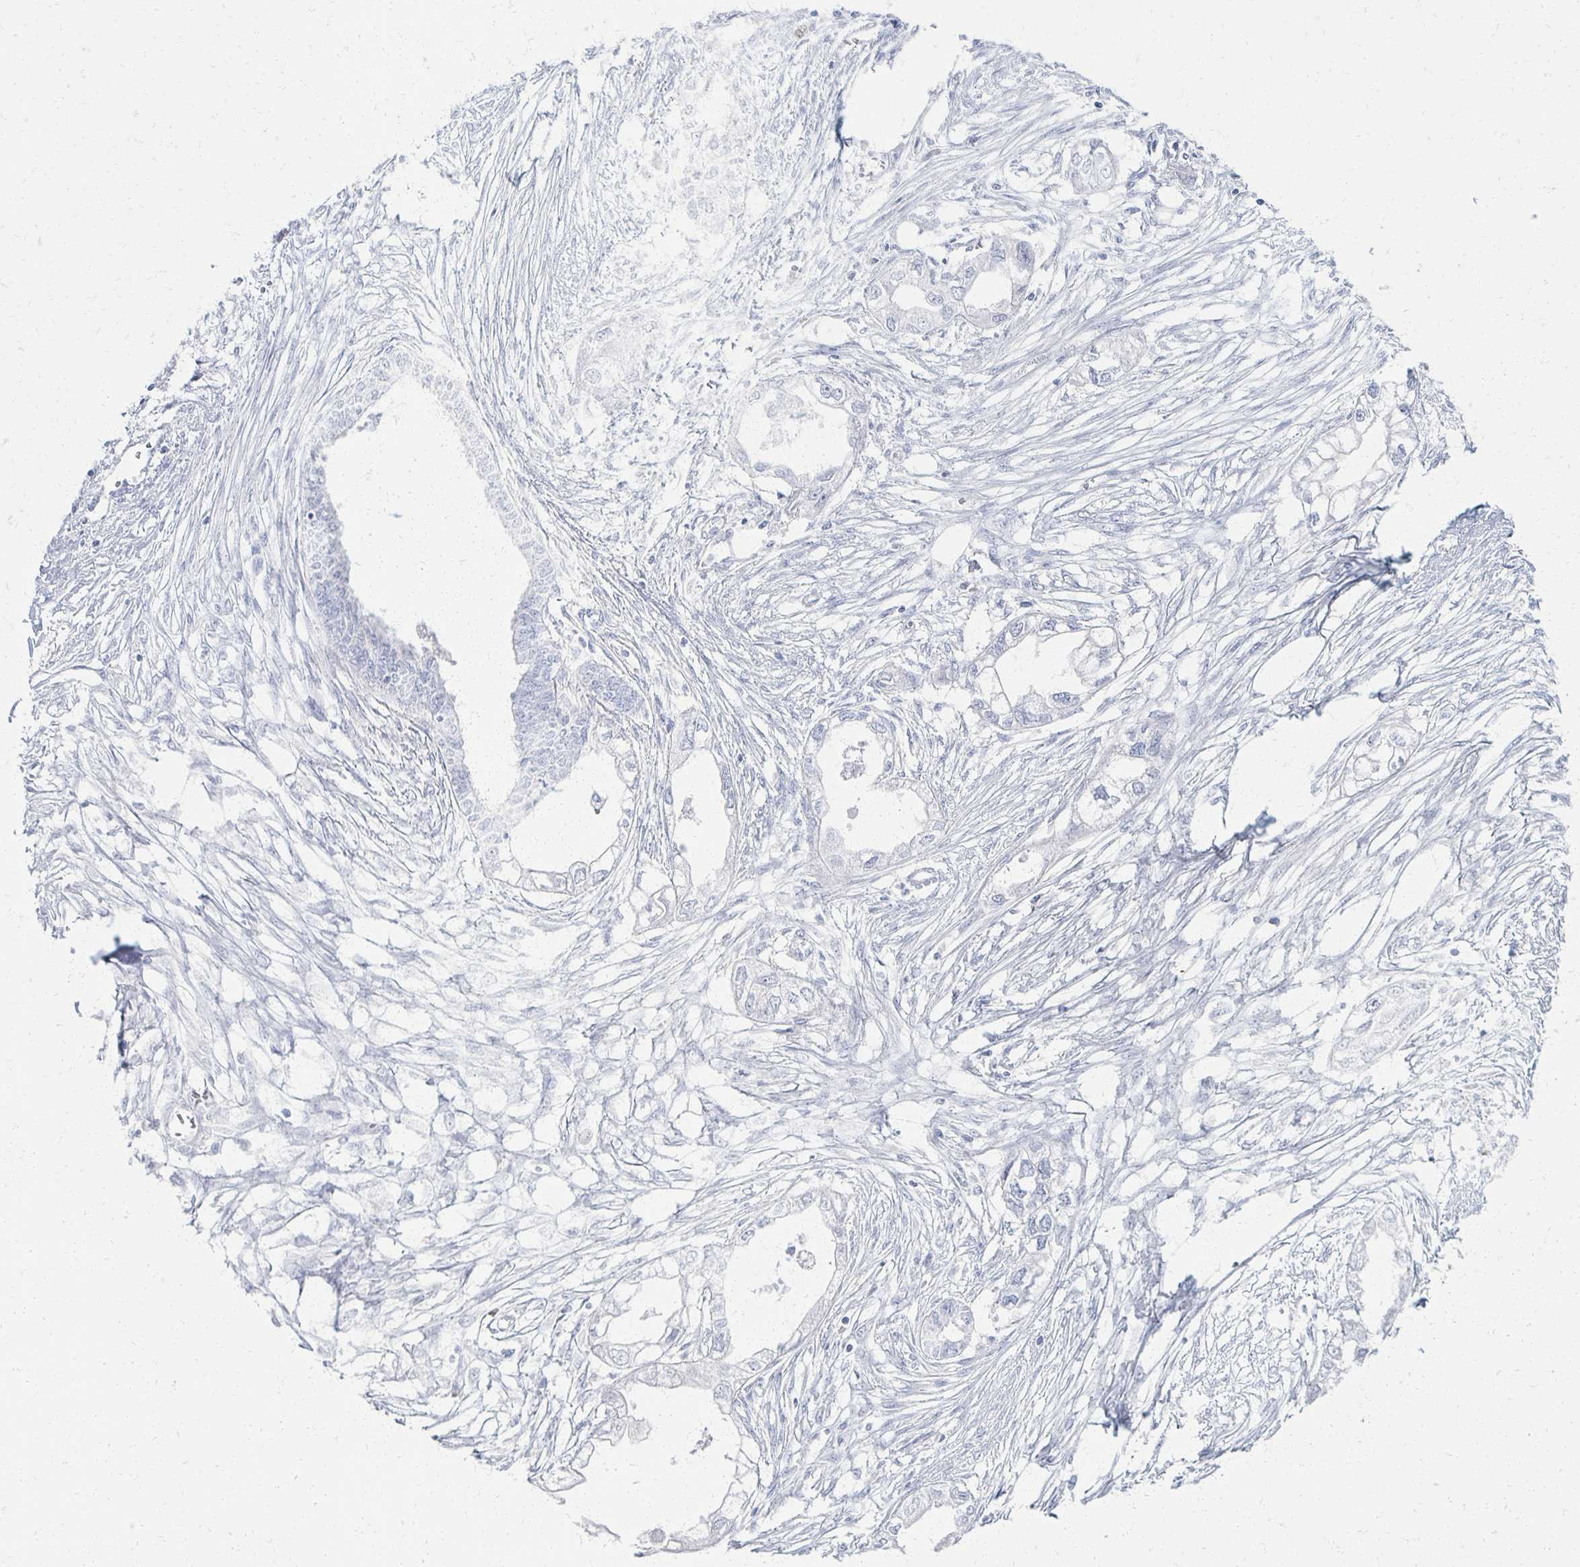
{"staining": {"intensity": "negative", "quantity": "none", "location": "none"}, "tissue": "endometrial cancer", "cell_type": "Tumor cells", "image_type": "cancer", "snomed": [{"axis": "morphology", "description": "Adenocarcinoma, NOS"}, {"axis": "morphology", "description": "Adenocarcinoma, metastatic, NOS"}, {"axis": "topography", "description": "Adipose tissue"}, {"axis": "topography", "description": "Endometrium"}], "caption": "Immunohistochemistry (IHC) micrograph of neoplastic tissue: human endometrial metastatic adenocarcinoma stained with DAB exhibits no significant protein expression in tumor cells.", "gene": "PRR20A", "patient": {"sex": "female", "age": 67}}